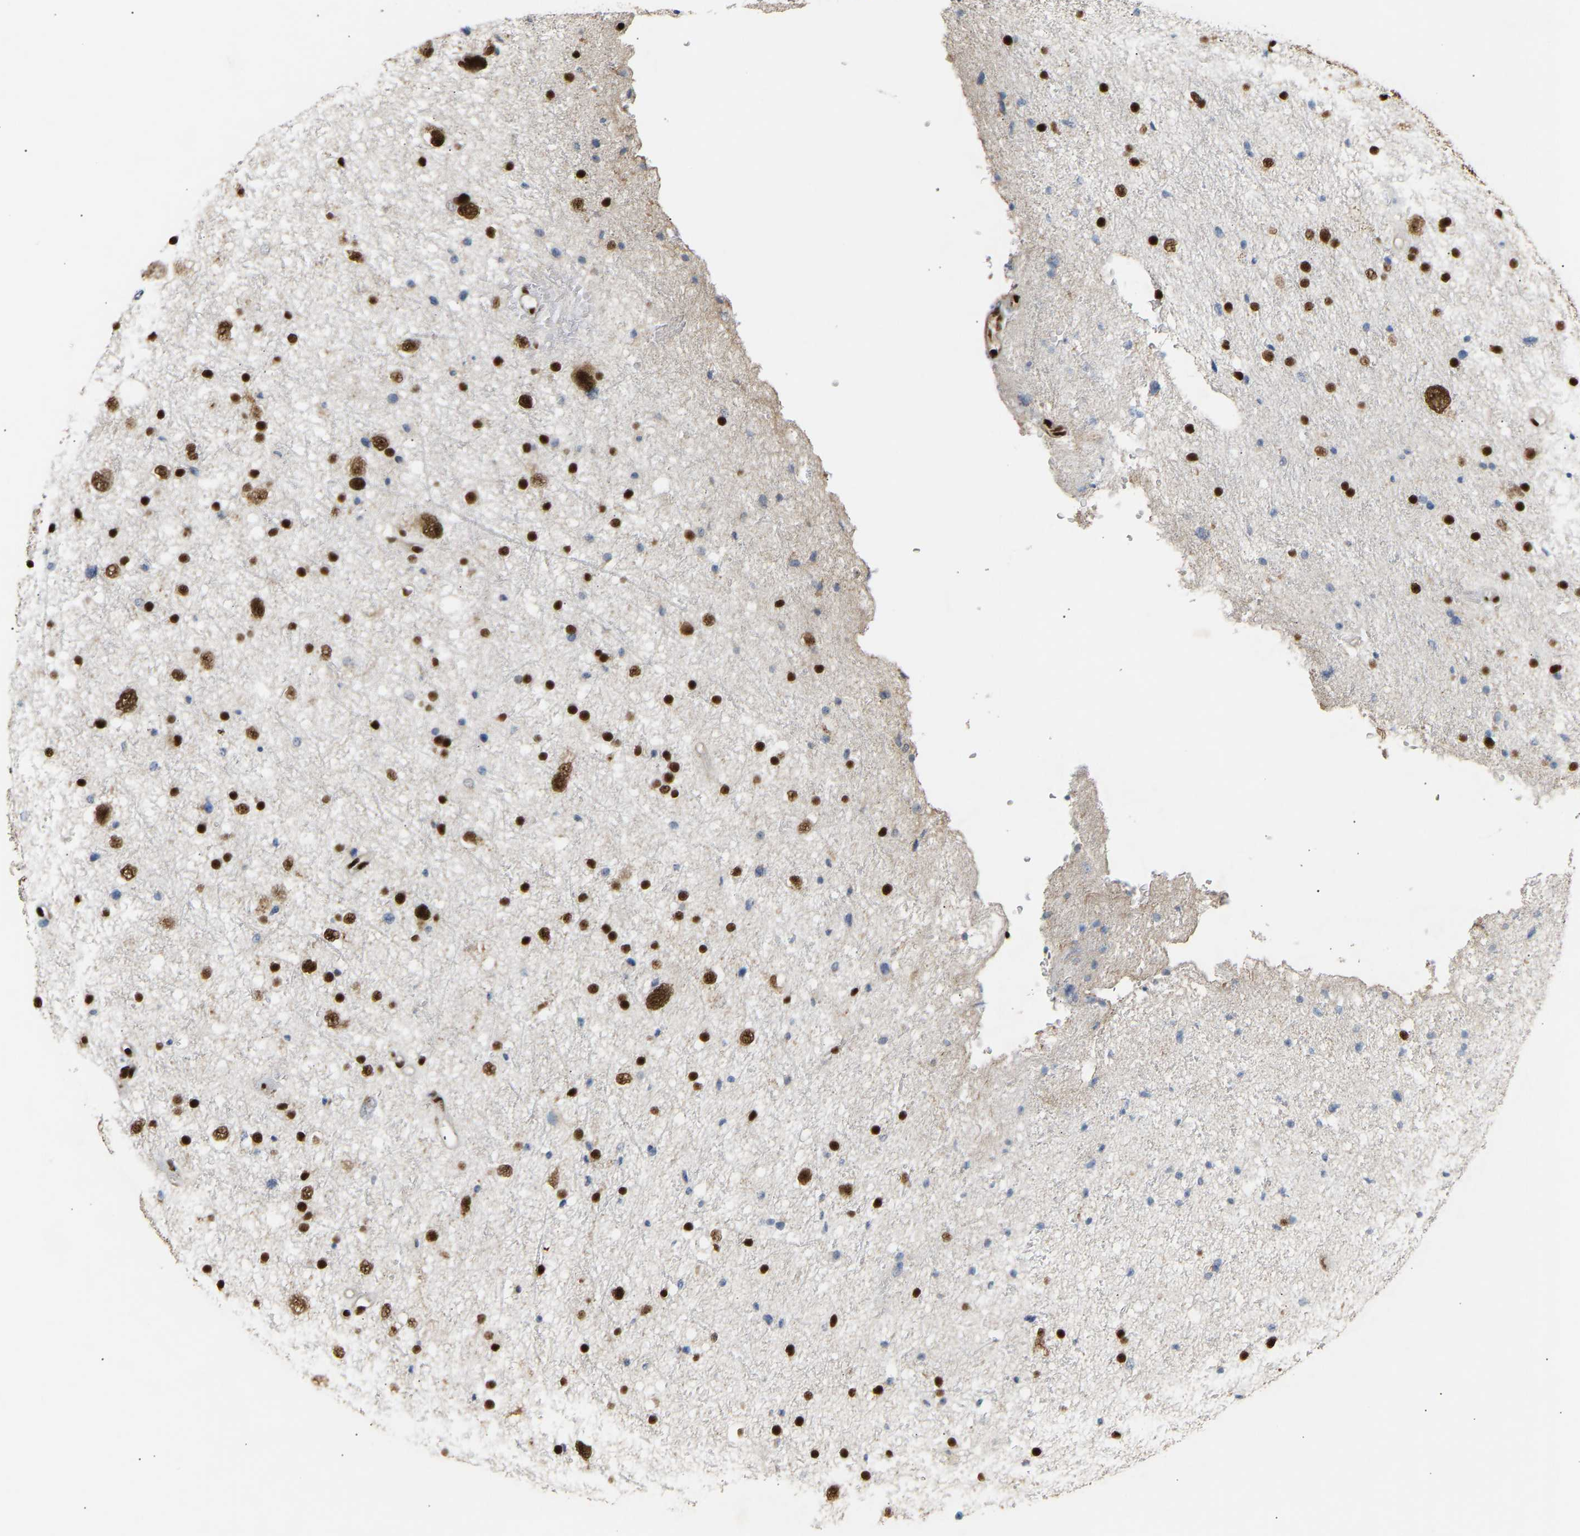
{"staining": {"intensity": "strong", "quantity": "25%-75%", "location": "nuclear"}, "tissue": "glioma", "cell_type": "Tumor cells", "image_type": "cancer", "snomed": [{"axis": "morphology", "description": "Glioma, malignant, Low grade"}, {"axis": "topography", "description": "Brain"}], "caption": "Protein positivity by immunohistochemistry (IHC) demonstrates strong nuclear expression in about 25%-75% of tumor cells in malignant low-grade glioma. (DAB (3,3'-diaminobenzidine) IHC, brown staining for protein, blue staining for nuclei).", "gene": "ALYREF", "patient": {"sex": "female", "age": 37}}